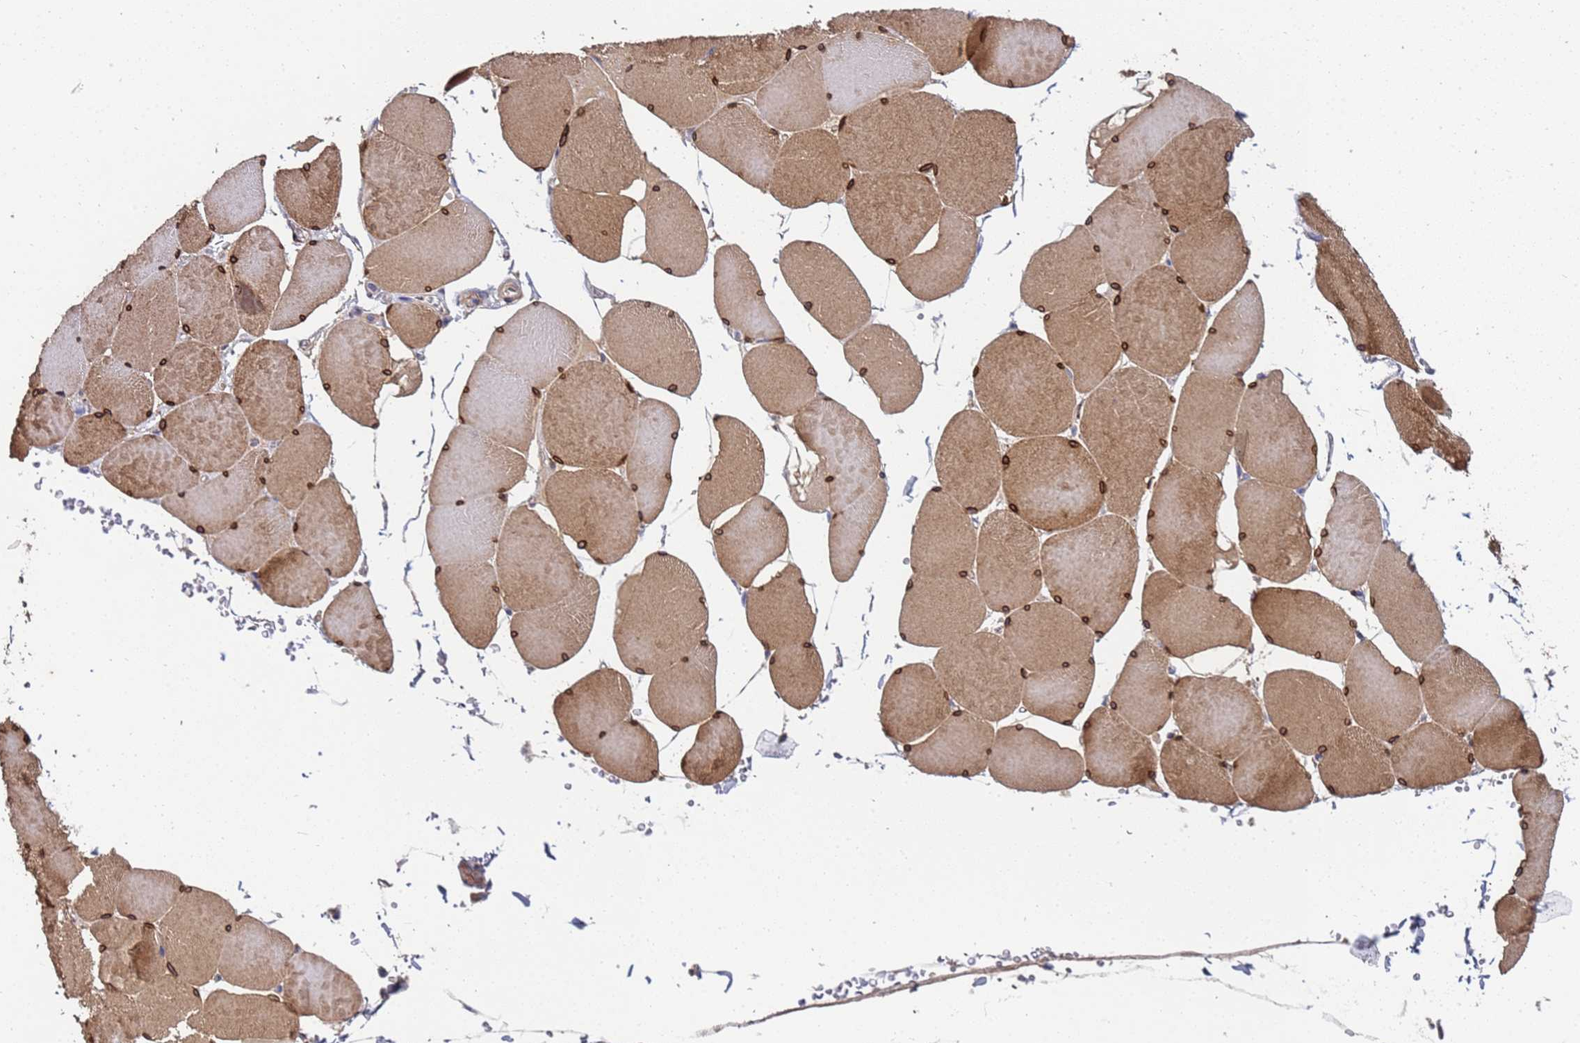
{"staining": {"intensity": "strong", "quantity": ">75%", "location": "cytoplasmic/membranous"}, "tissue": "skeletal muscle", "cell_type": "Myocytes", "image_type": "normal", "snomed": [{"axis": "morphology", "description": "Normal tissue, NOS"}, {"axis": "topography", "description": "Skeletal muscle"}, {"axis": "topography", "description": "Head-Neck"}], "caption": "Immunohistochemical staining of unremarkable human skeletal muscle displays strong cytoplasmic/membranous protein staining in about >75% of myocytes. (Stains: DAB in brown, nuclei in blue, Microscopy: brightfield microscopy at high magnification).", "gene": "C5orf34", "patient": {"sex": "male", "age": 66}}